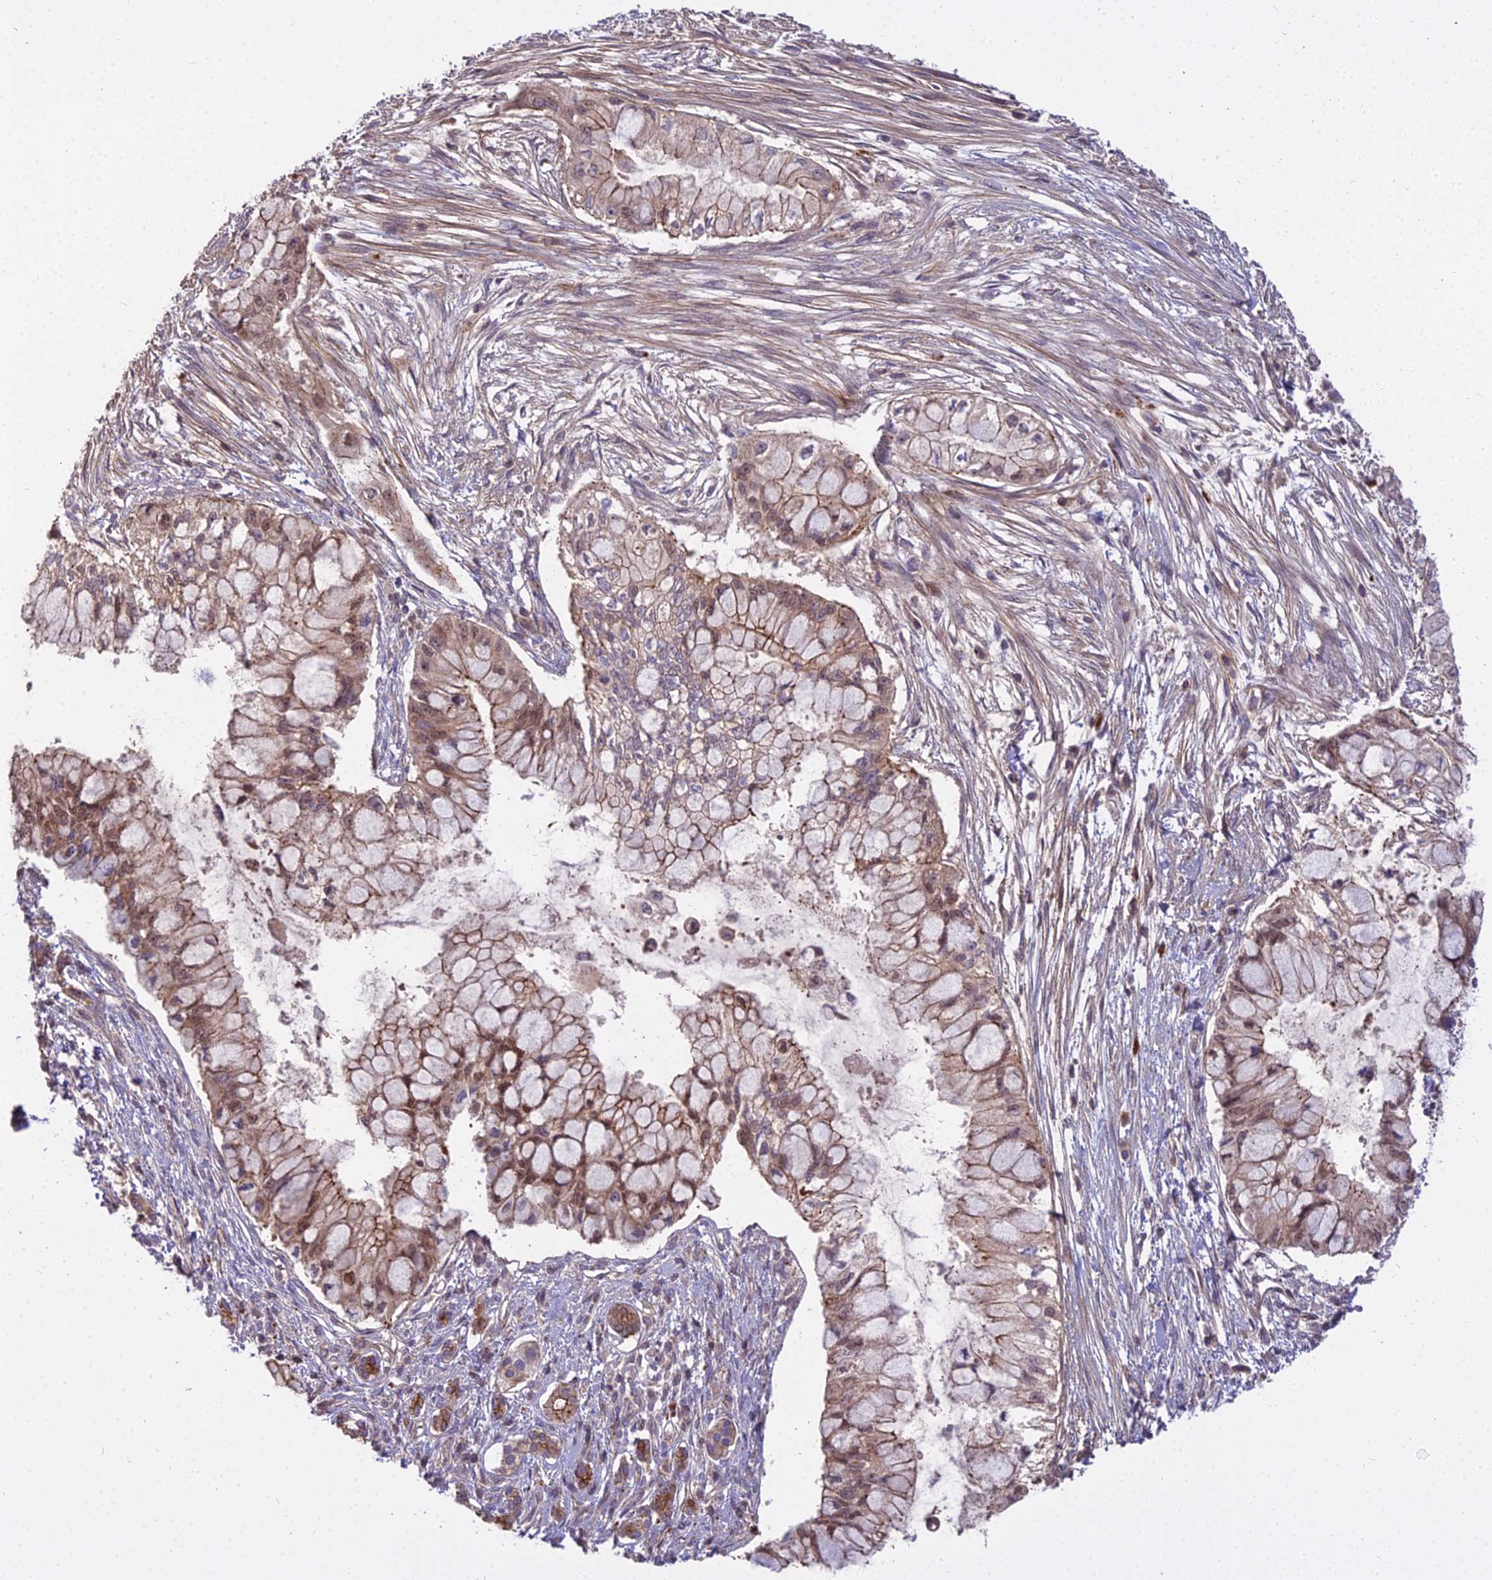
{"staining": {"intensity": "moderate", "quantity": "25%-75%", "location": "cytoplasmic/membranous,nuclear"}, "tissue": "pancreatic cancer", "cell_type": "Tumor cells", "image_type": "cancer", "snomed": [{"axis": "morphology", "description": "Adenocarcinoma, NOS"}, {"axis": "topography", "description": "Pancreas"}], "caption": "IHC (DAB (3,3'-diaminobenzidine)) staining of adenocarcinoma (pancreatic) exhibits moderate cytoplasmic/membranous and nuclear protein expression in about 25%-75% of tumor cells.", "gene": "GLYATL3", "patient": {"sex": "male", "age": 48}}